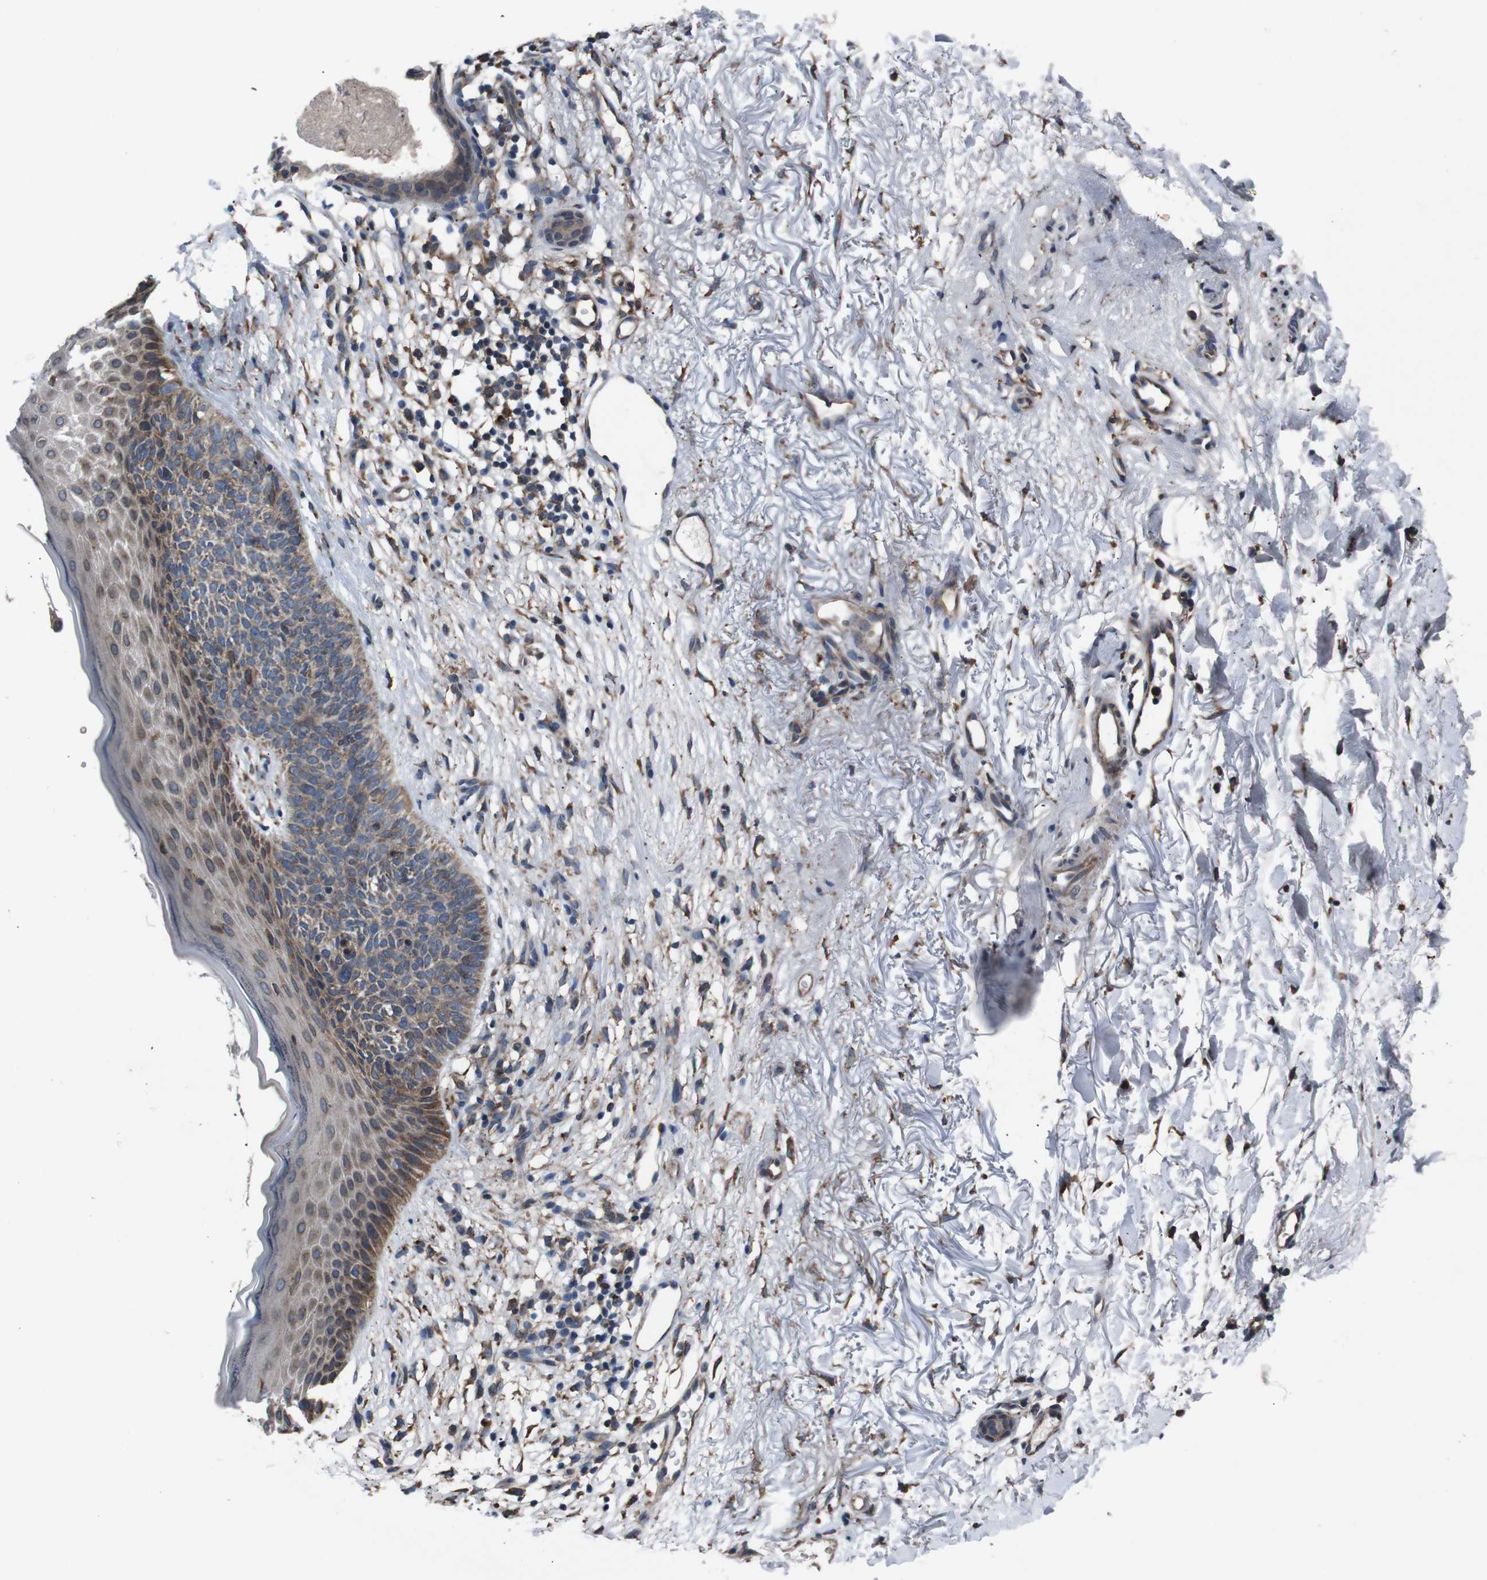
{"staining": {"intensity": "moderate", "quantity": ">75%", "location": "cytoplasmic/membranous"}, "tissue": "skin cancer", "cell_type": "Tumor cells", "image_type": "cancer", "snomed": [{"axis": "morphology", "description": "Basal cell carcinoma"}, {"axis": "topography", "description": "Skin"}], "caption": "Moderate cytoplasmic/membranous protein staining is appreciated in approximately >75% of tumor cells in skin basal cell carcinoma.", "gene": "SIGMAR1", "patient": {"sex": "female", "age": 70}}